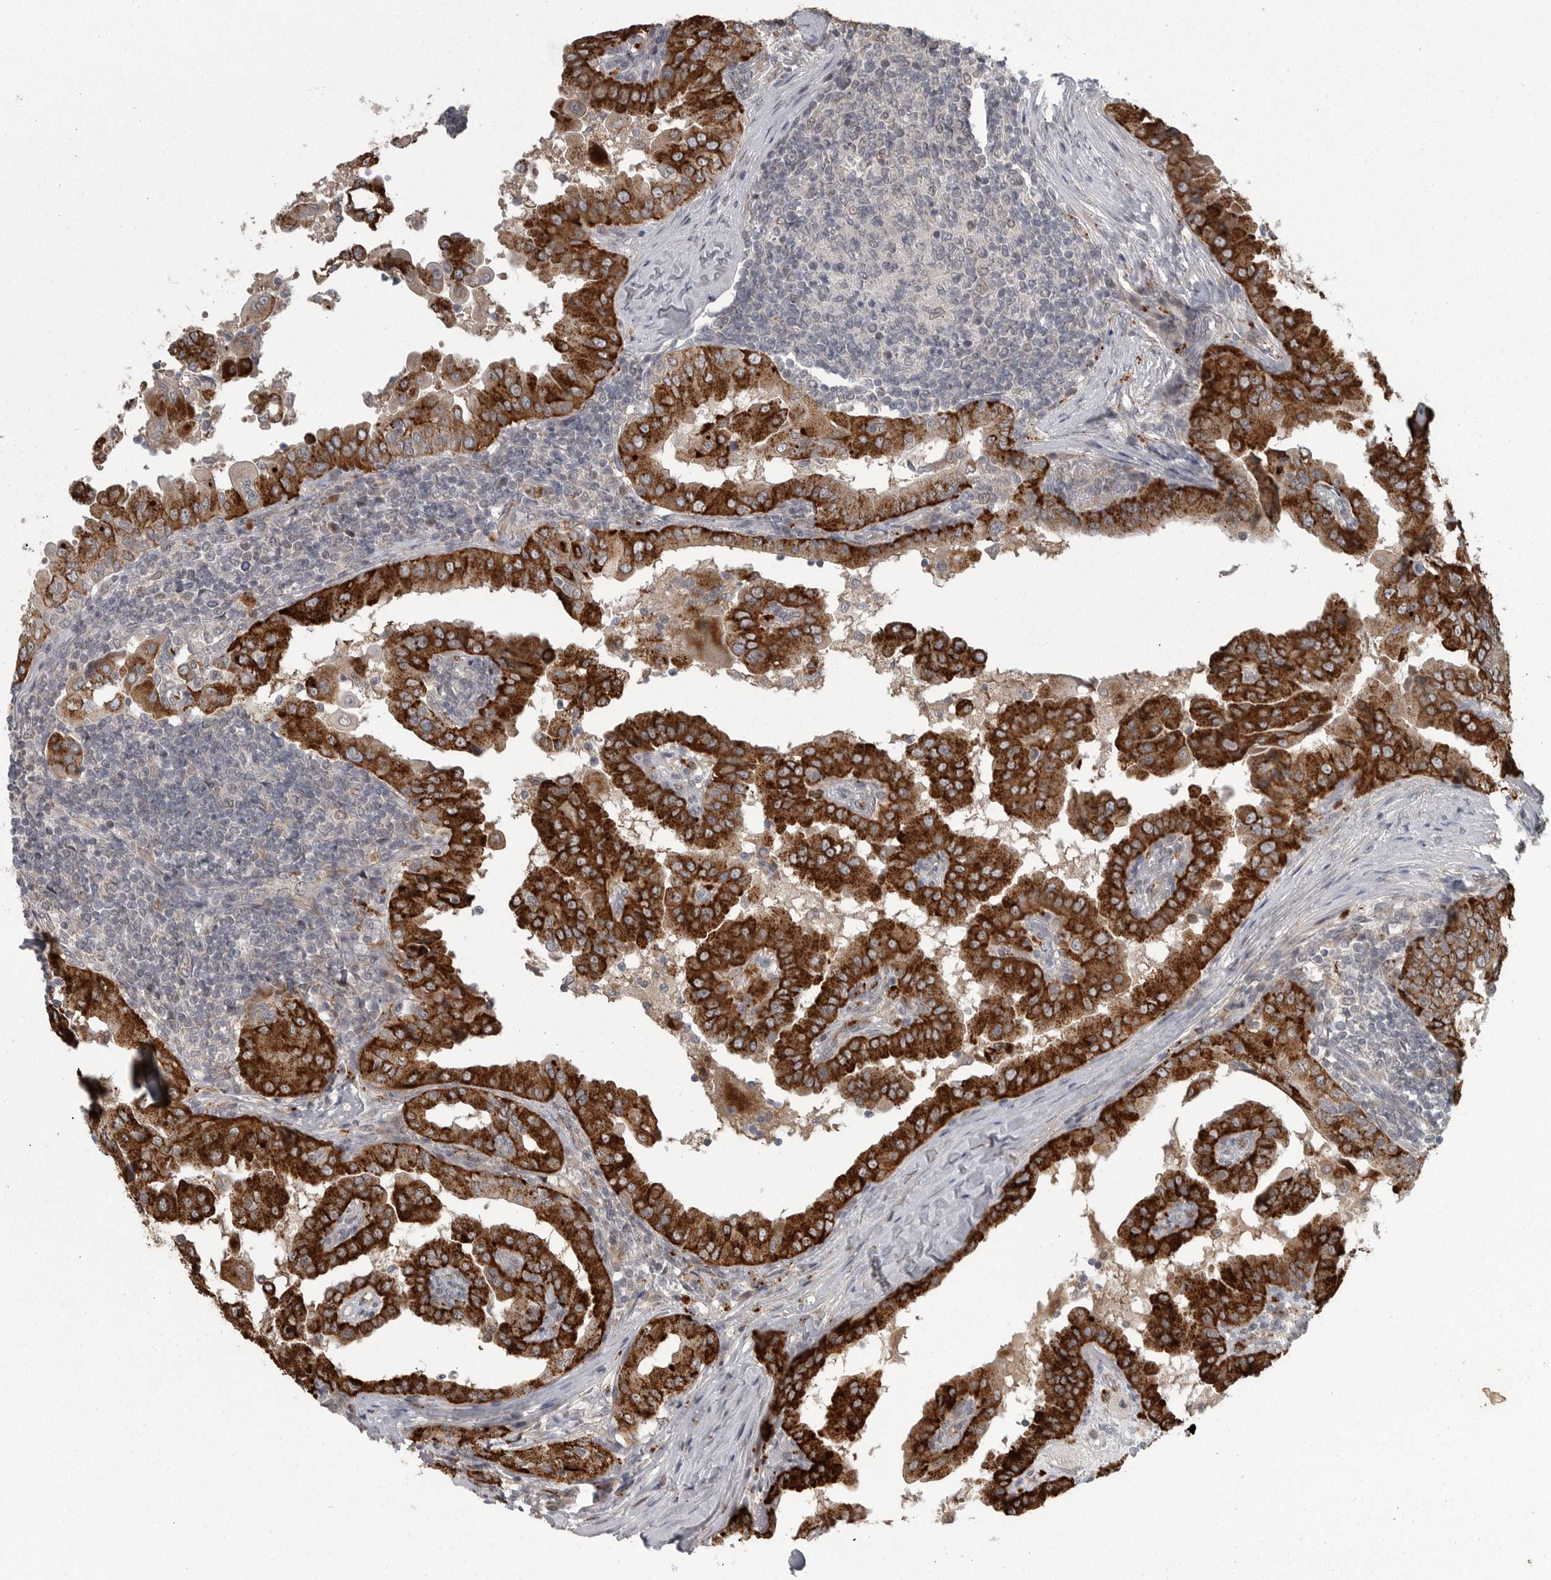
{"staining": {"intensity": "strong", "quantity": ">75%", "location": "cytoplasmic/membranous"}, "tissue": "thyroid cancer", "cell_type": "Tumor cells", "image_type": "cancer", "snomed": [{"axis": "morphology", "description": "Papillary adenocarcinoma, NOS"}, {"axis": "topography", "description": "Thyroid gland"}], "caption": "This is an image of immunohistochemistry staining of thyroid cancer, which shows strong positivity in the cytoplasmic/membranous of tumor cells.", "gene": "PPP1R9A", "patient": {"sex": "male", "age": 33}}